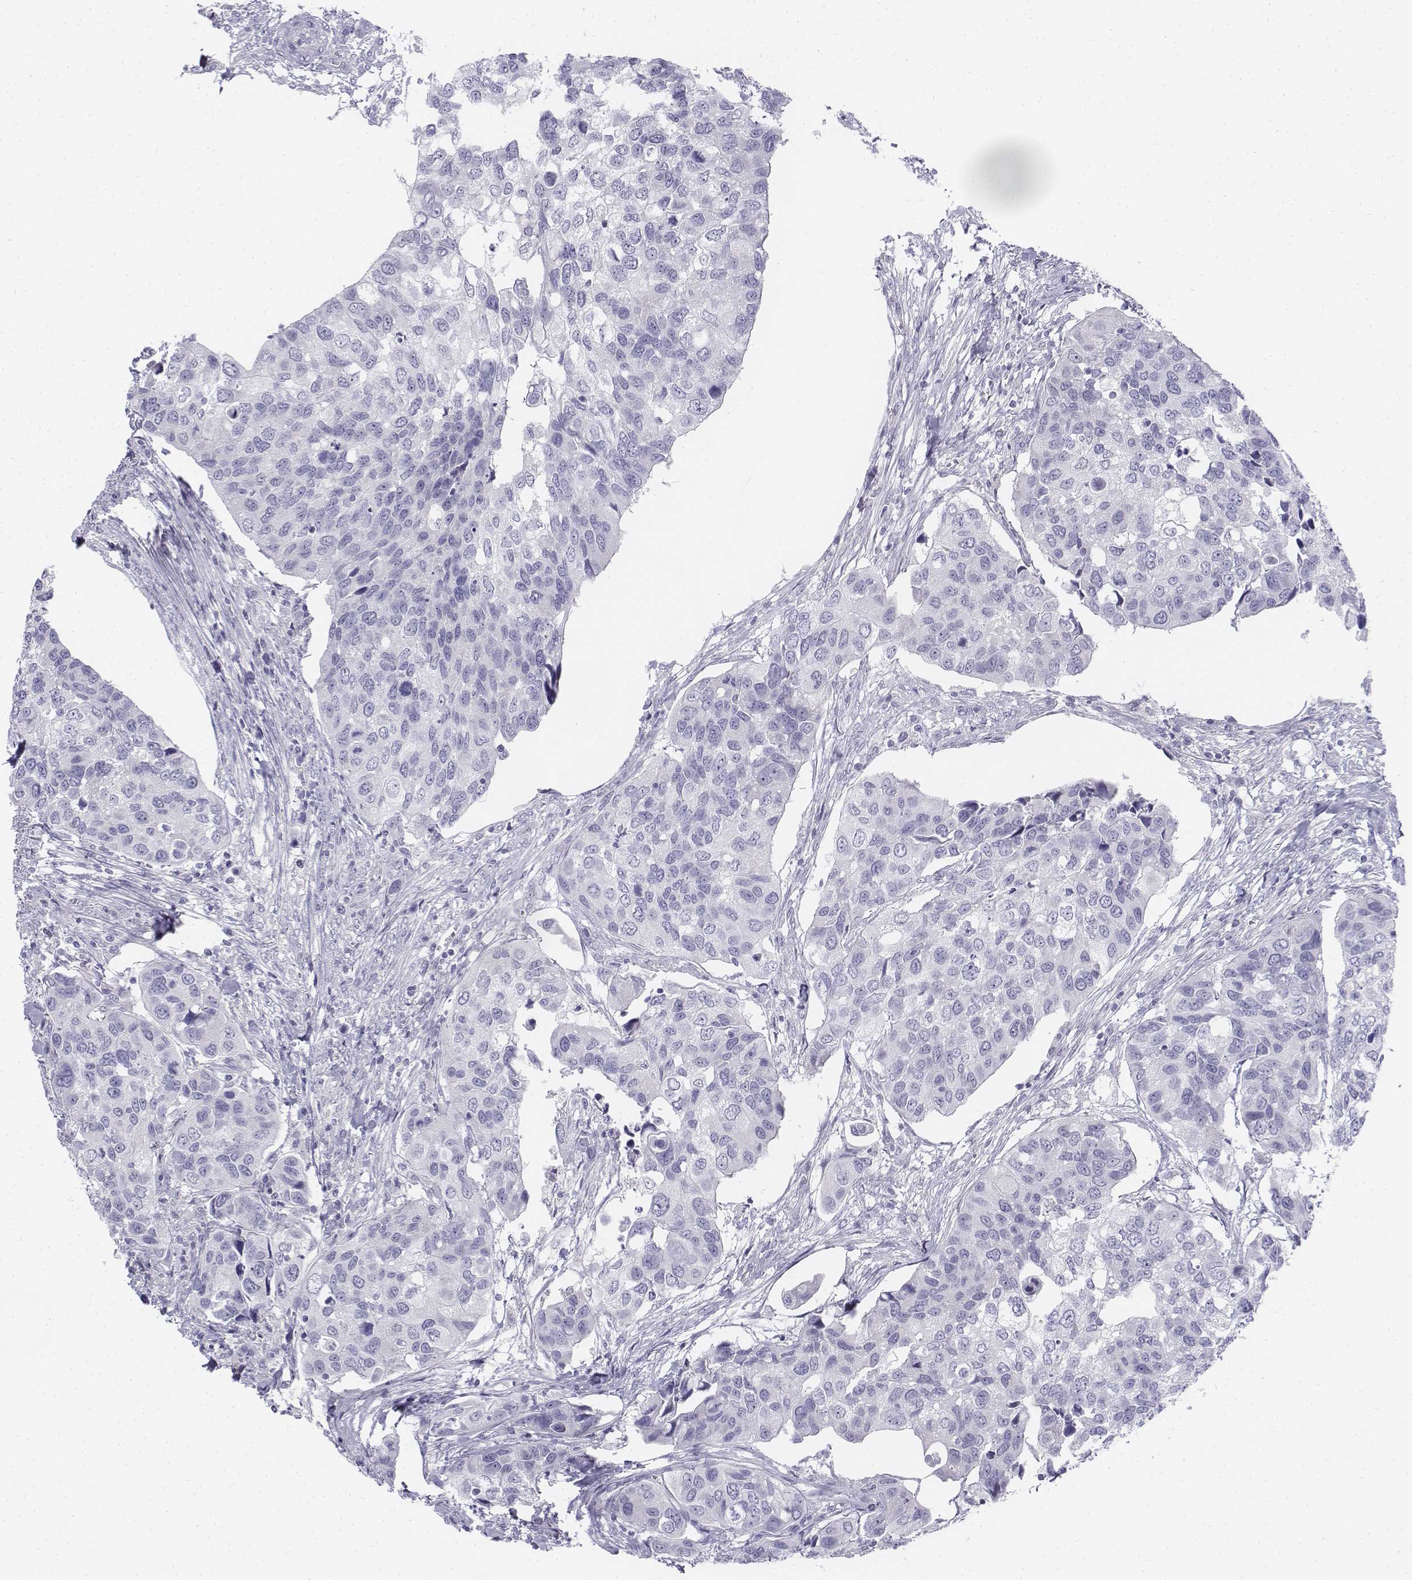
{"staining": {"intensity": "negative", "quantity": "none", "location": "none"}, "tissue": "urothelial cancer", "cell_type": "Tumor cells", "image_type": "cancer", "snomed": [{"axis": "morphology", "description": "Urothelial carcinoma, High grade"}, {"axis": "topography", "description": "Urinary bladder"}], "caption": "Immunohistochemical staining of human urothelial cancer displays no significant expression in tumor cells. Nuclei are stained in blue.", "gene": "TH", "patient": {"sex": "male", "age": 60}}